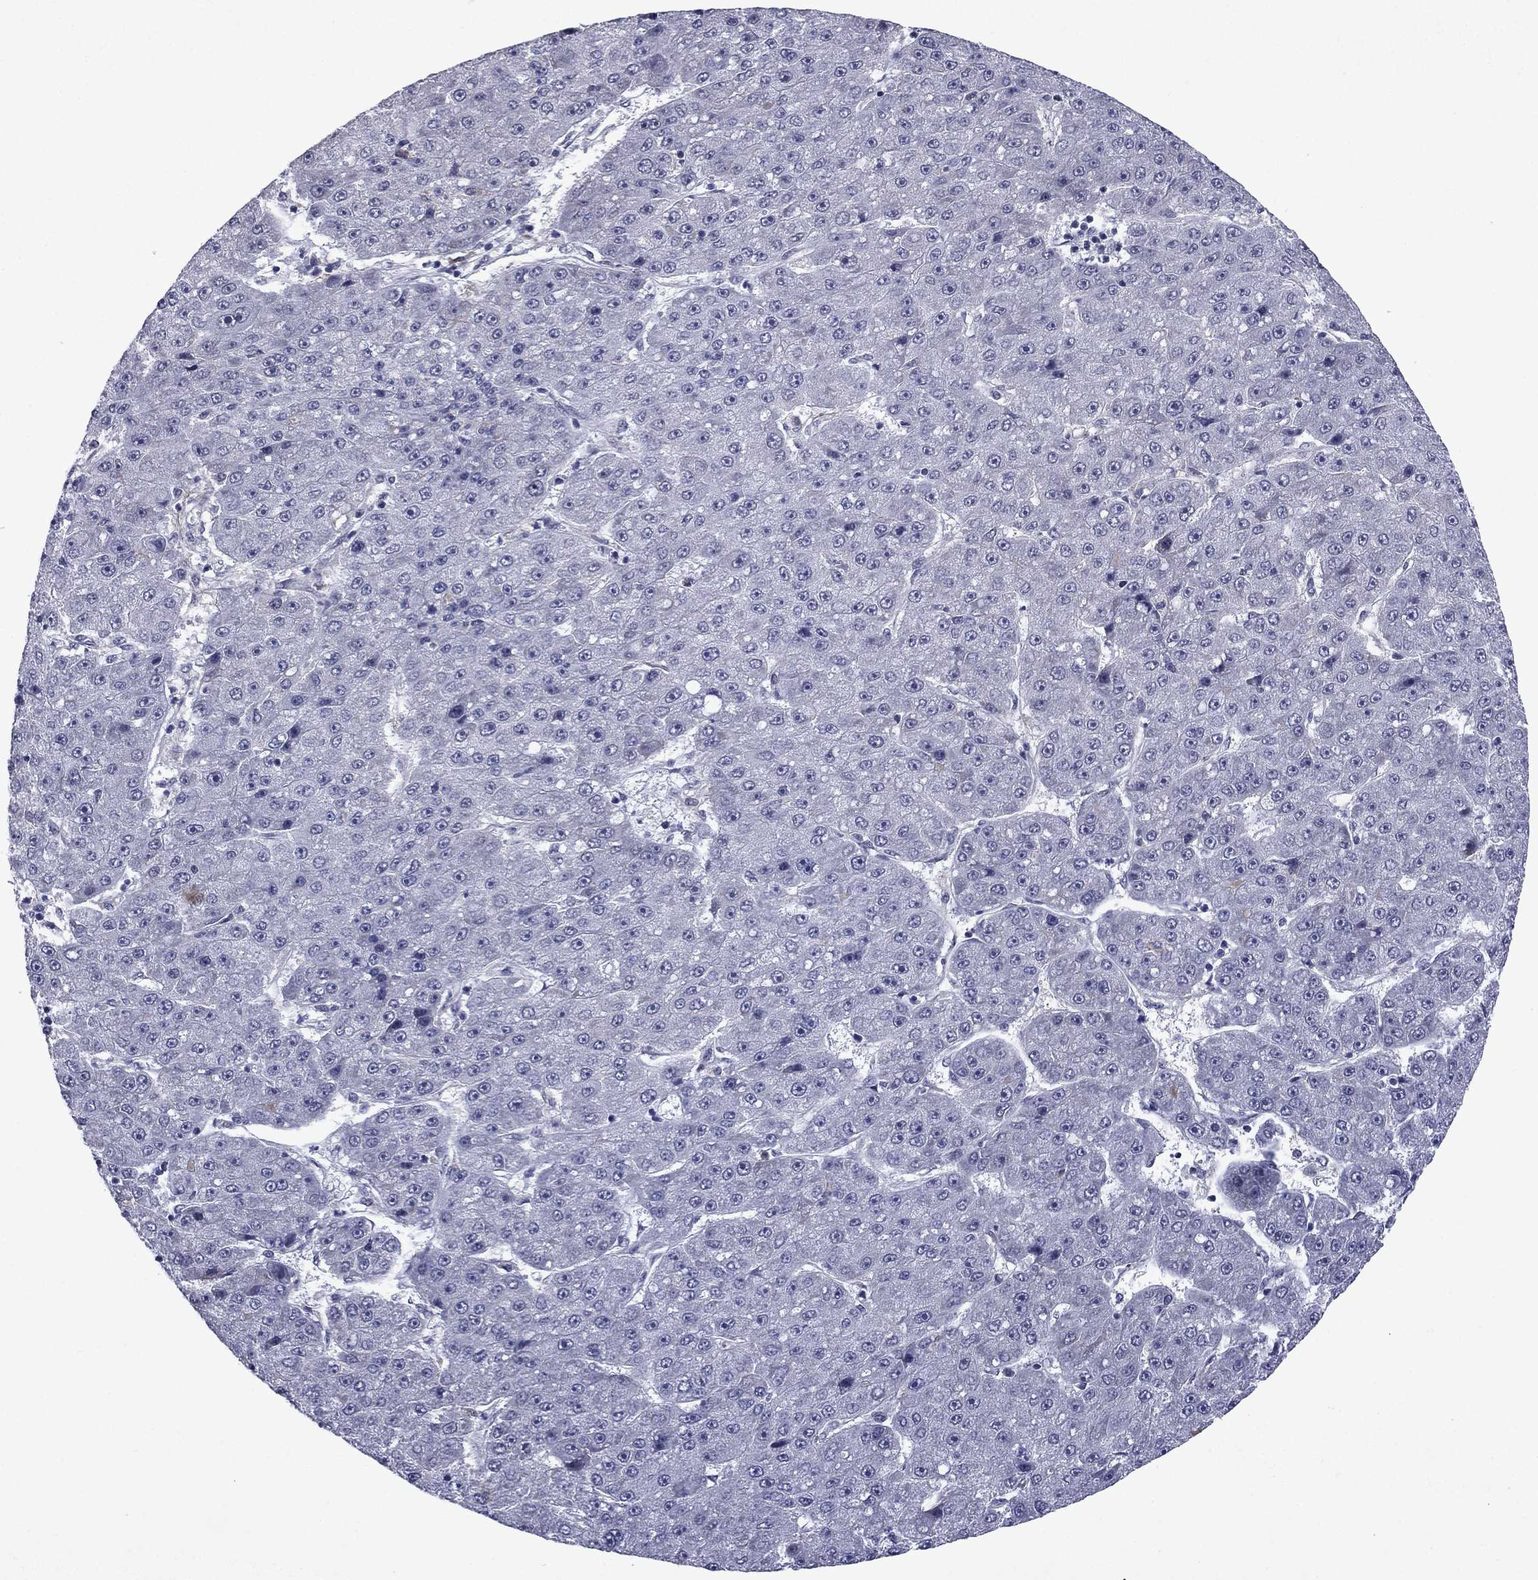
{"staining": {"intensity": "negative", "quantity": "none", "location": "none"}, "tissue": "liver cancer", "cell_type": "Tumor cells", "image_type": "cancer", "snomed": [{"axis": "morphology", "description": "Carcinoma, Hepatocellular, NOS"}, {"axis": "topography", "description": "Liver"}], "caption": "Tumor cells are negative for brown protein staining in hepatocellular carcinoma (liver).", "gene": "ECM1", "patient": {"sex": "male", "age": 67}}